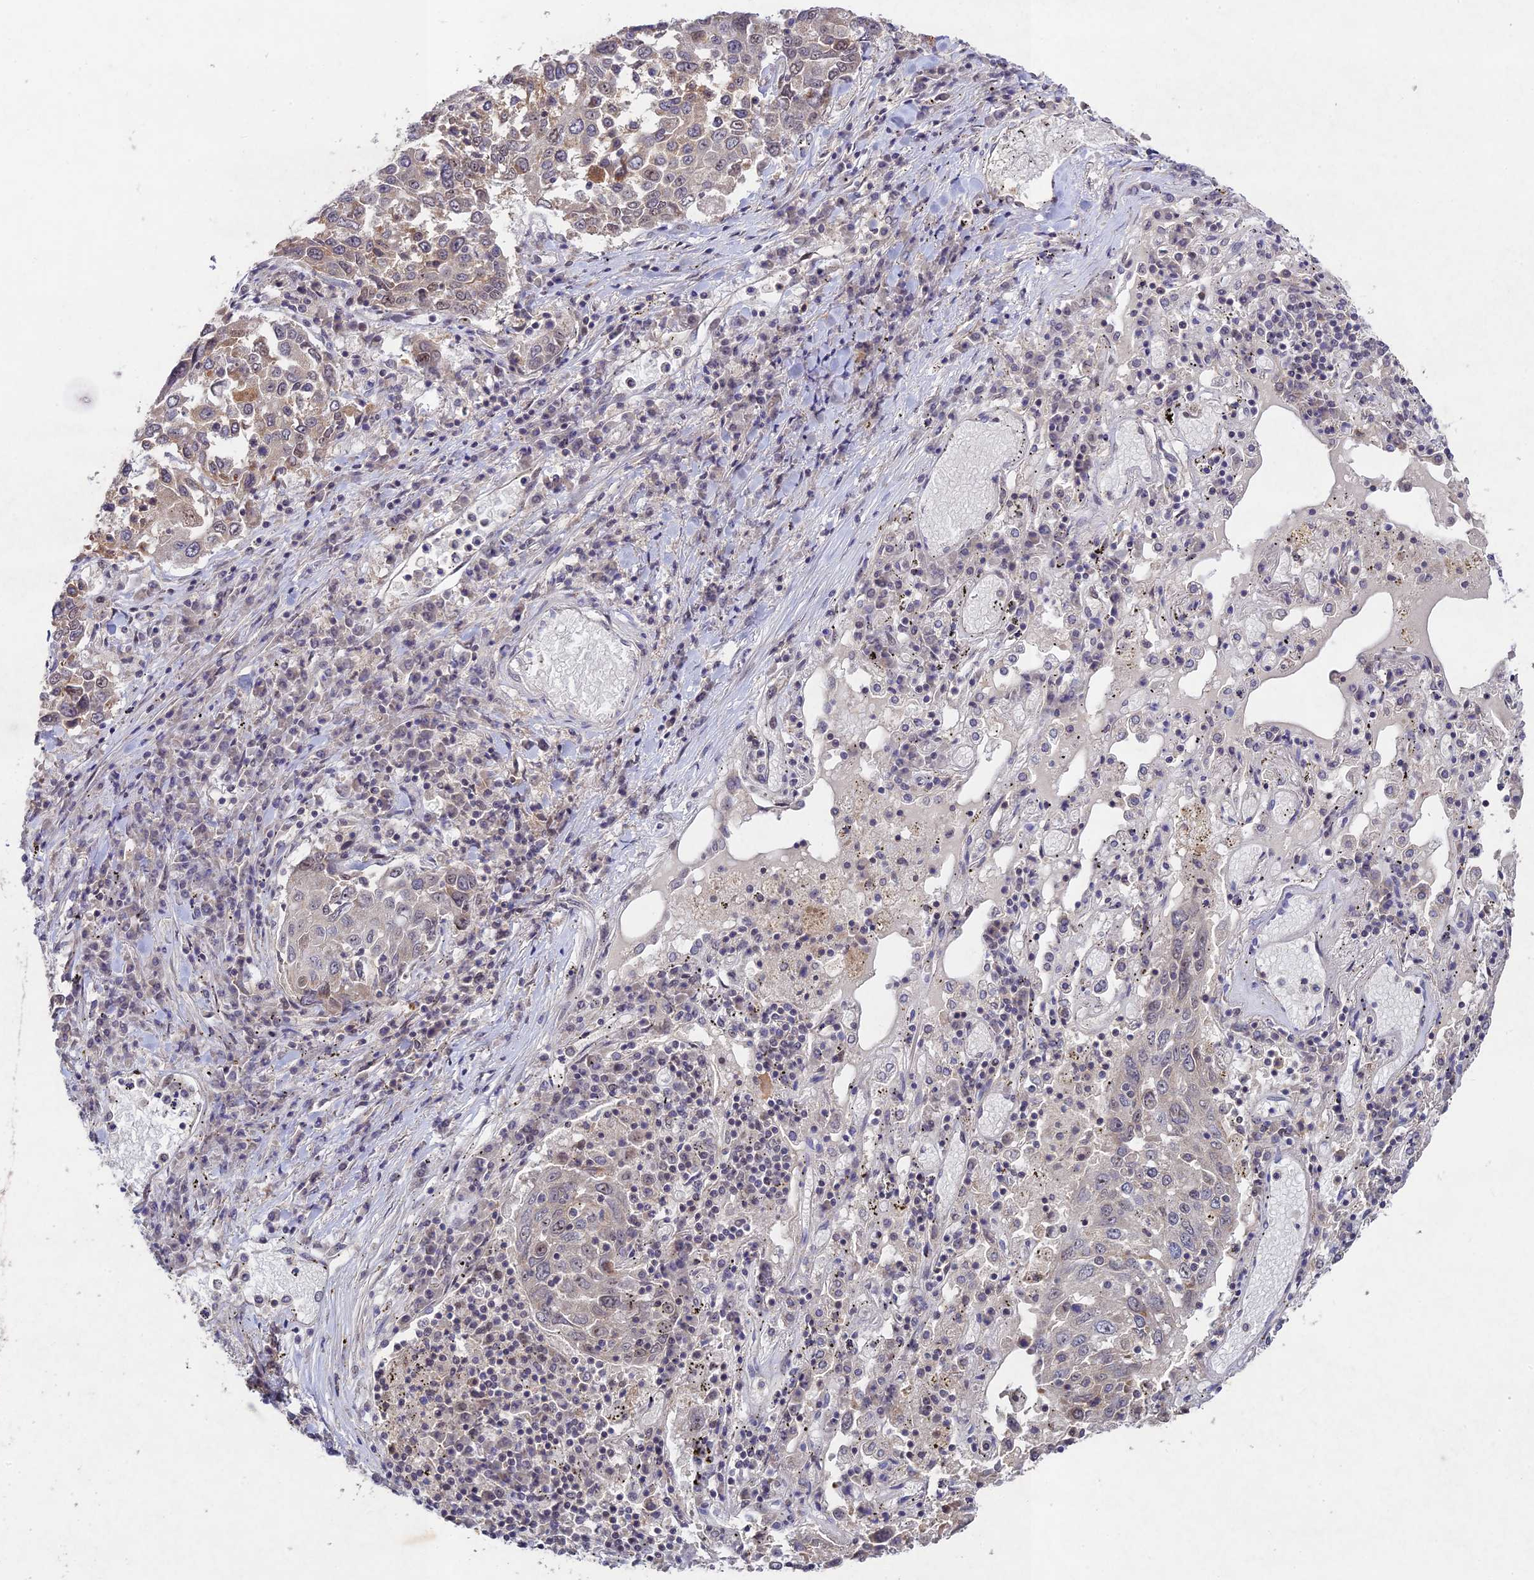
{"staining": {"intensity": "weak", "quantity": "<25%", "location": "cytoplasmic/membranous"}, "tissue": "lung cancer", "cell_type": "Tumor cells", "image_type": "cancer", "snomed": [{"axis": "morphology", "description": "Squamous cell carcinoma, NOS"}, {"axis": "topography", "description": "Lung"}], "caption": "The image displays no staining of tumor cells in lung squamous cell carcinoma.", "gene": "RAVER1", "patient": {"sex": "male", "age": 65}}